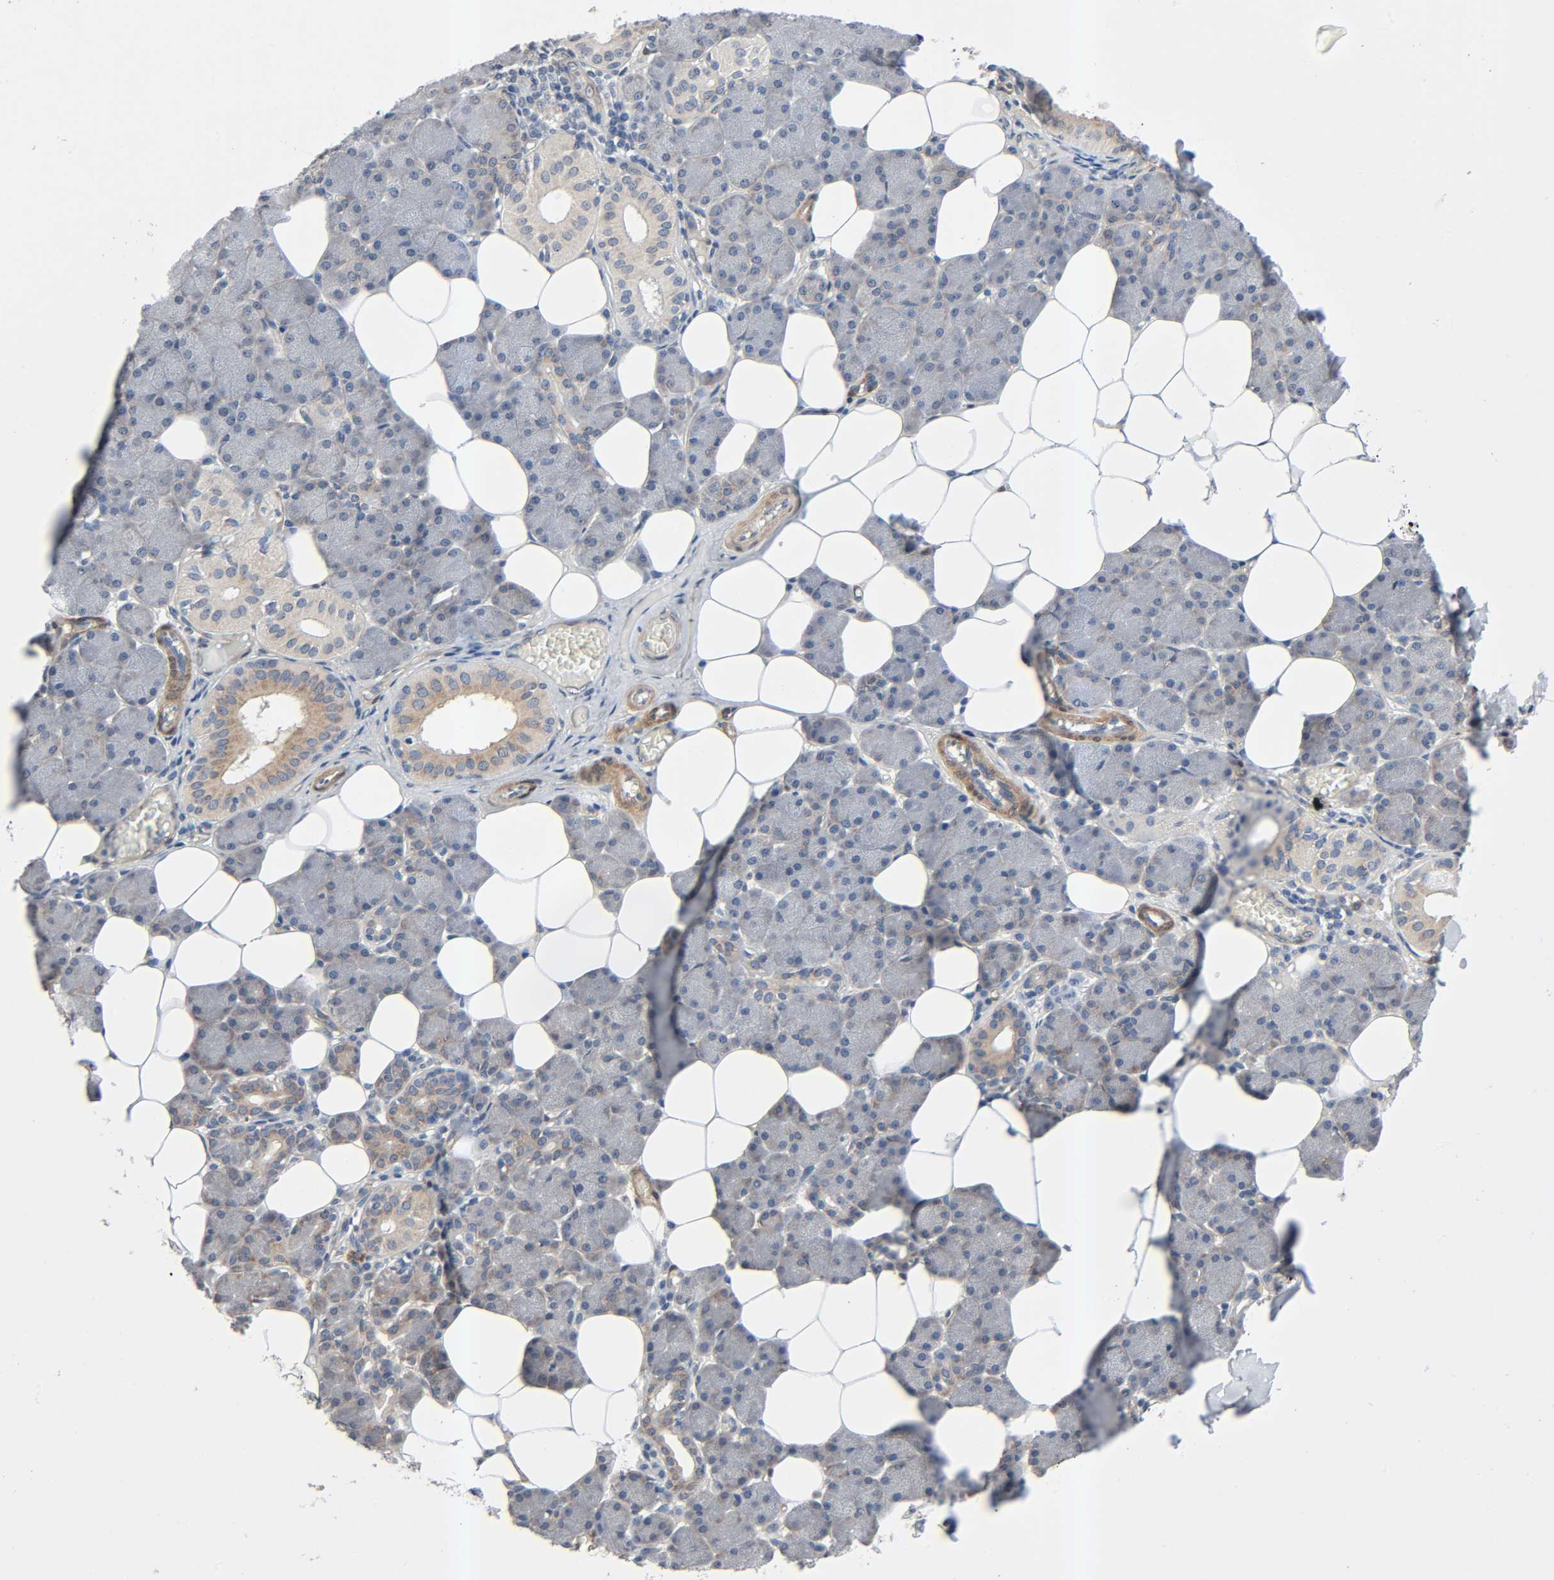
{"staining": {"intensity": "weak", "quantity": "25%-75%", "location": "cytoplasmic/membranous"}, "tissue": "salivary gland", "cell_type": "Glandular cells", "image_type": "normal", "snomed": [{"axis": "morphology", "description": "Normal tissue, NOS"}, {"axis": "morphology", "description": "Adenoma, NOS"}, {"axis": "topography", "description": "Salivary gland"}], "caption": "High-power microscopy captured an IHC photomicrograph of benign salivary gland, revealing weak cytoplasmic/membranous staining in approximately 25%-75% of glandular cells.", "gene": "PTK2", "patient": {"sex": "female", "age": 32}}